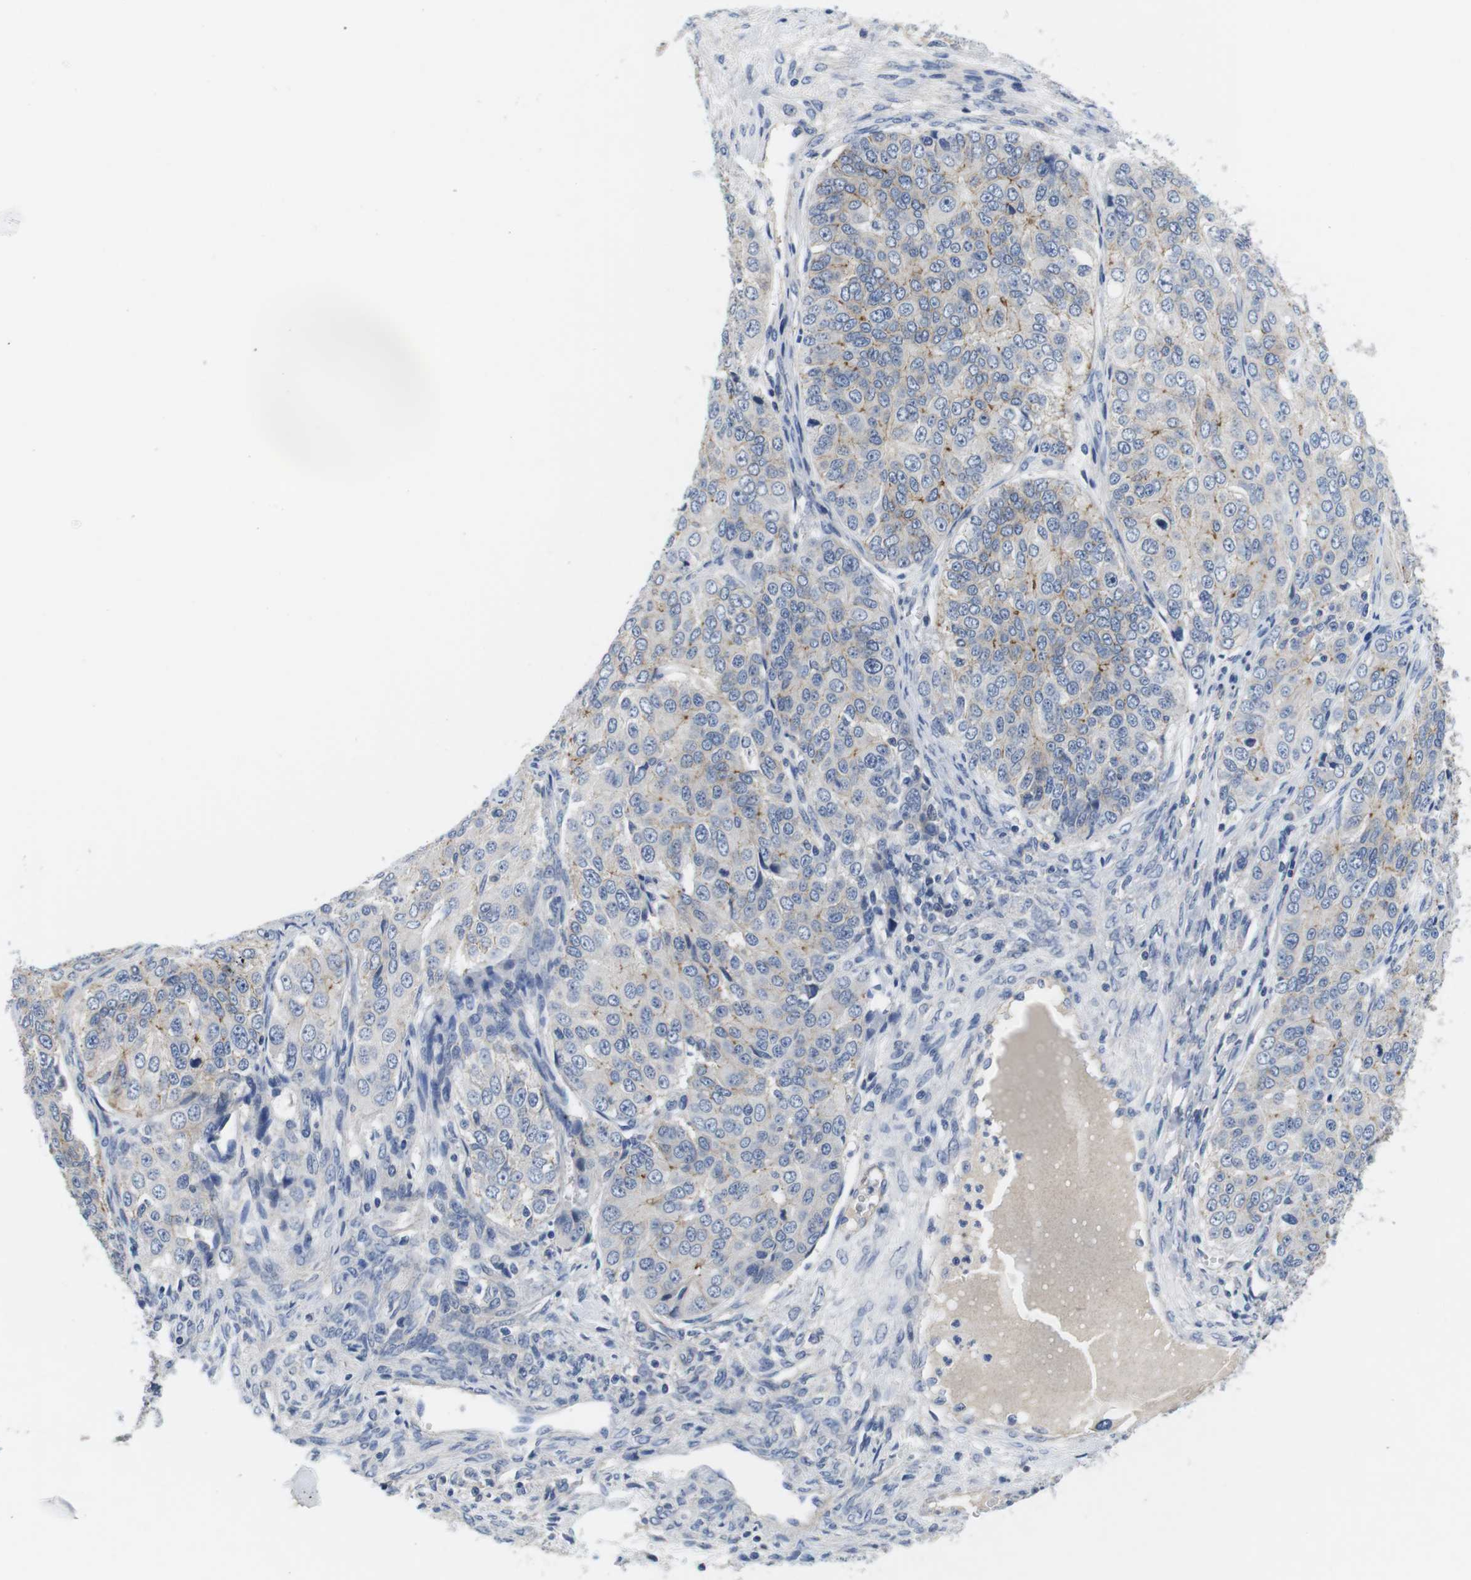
{"staining": {"intensity": "moderate", "quantity": "<25%", "location": "cytoplasmic/membranous"}, "tissue": "ovarian cancer", "cell_type": "Tumor cells", "image_type": "cancer", "snomed": [{"axis": "morphology", "description": "Carcinoma, endometroid"}, {"axis": "topography", "description": "Ovary"}], "caption": "Endometroid carcinoma (ovarian) stained with IHC shows moderate cytoplasmic/membranous expression in approximately <25% of tumor cells. (IHC, brightfield microscopy, high magnification).", "gene": "SCRIB", "patient": {"sex": "female", "age": 51}}